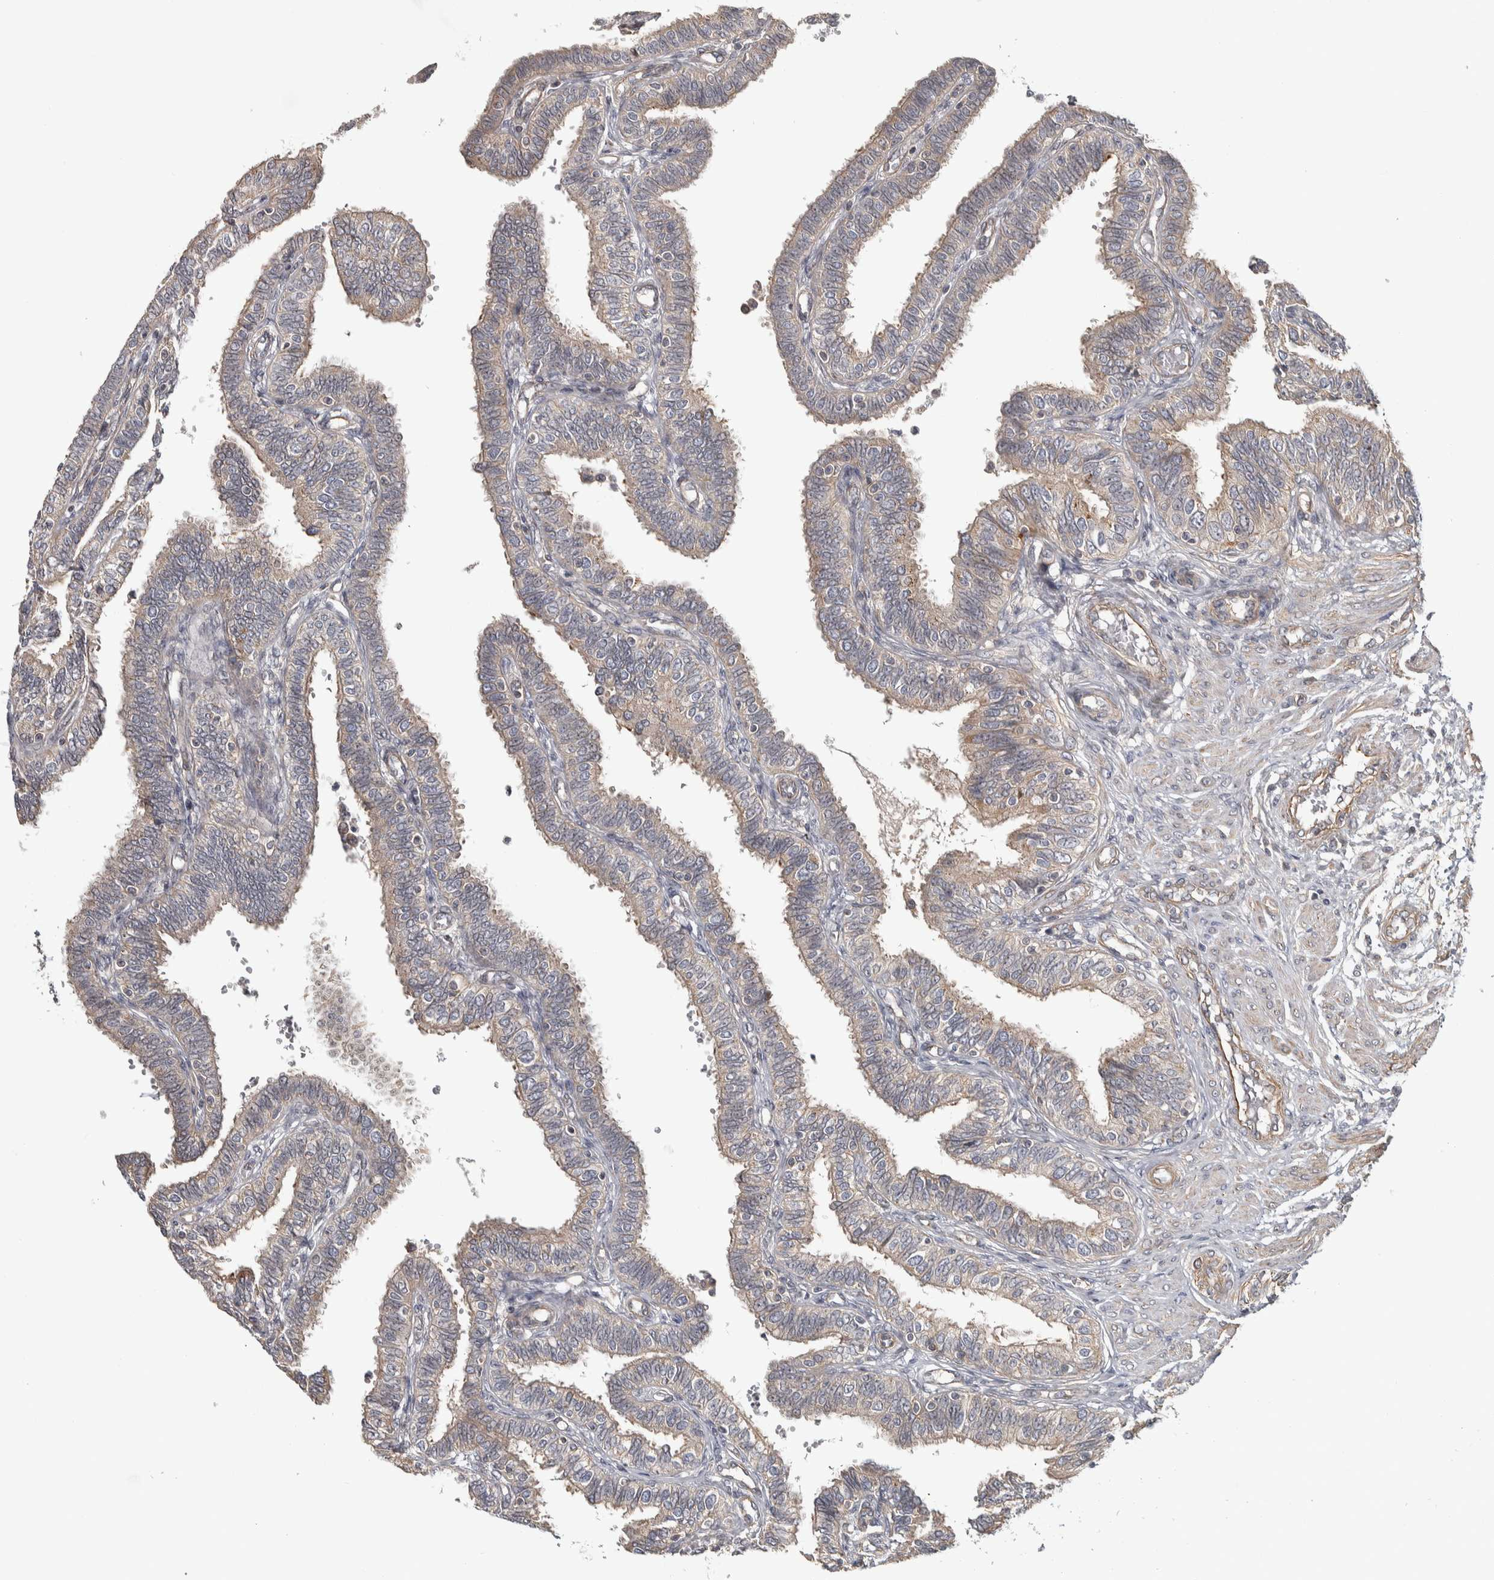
{"staining": {"intensity": "weak", "quantity": "<25%", "location": "cytoplasmic/membranous"}, "tissue": "fallopian tube", "cell_type": "Glandular cells", "image_type": "normal", "snomed": [{"axis": "morphology", "description": "Normal tissue, NOS"}, {"axis": "topography", "description": "Fallopian tube"}, {"axis": "topography", "description": "Placenta"}], "caption": "A histopathology image of fallopian tube stained for a protein demonstrates no brown staining in glandular cells.", "gene": "CHMP4C", "patient": {"sex": "female", "age": 34}}